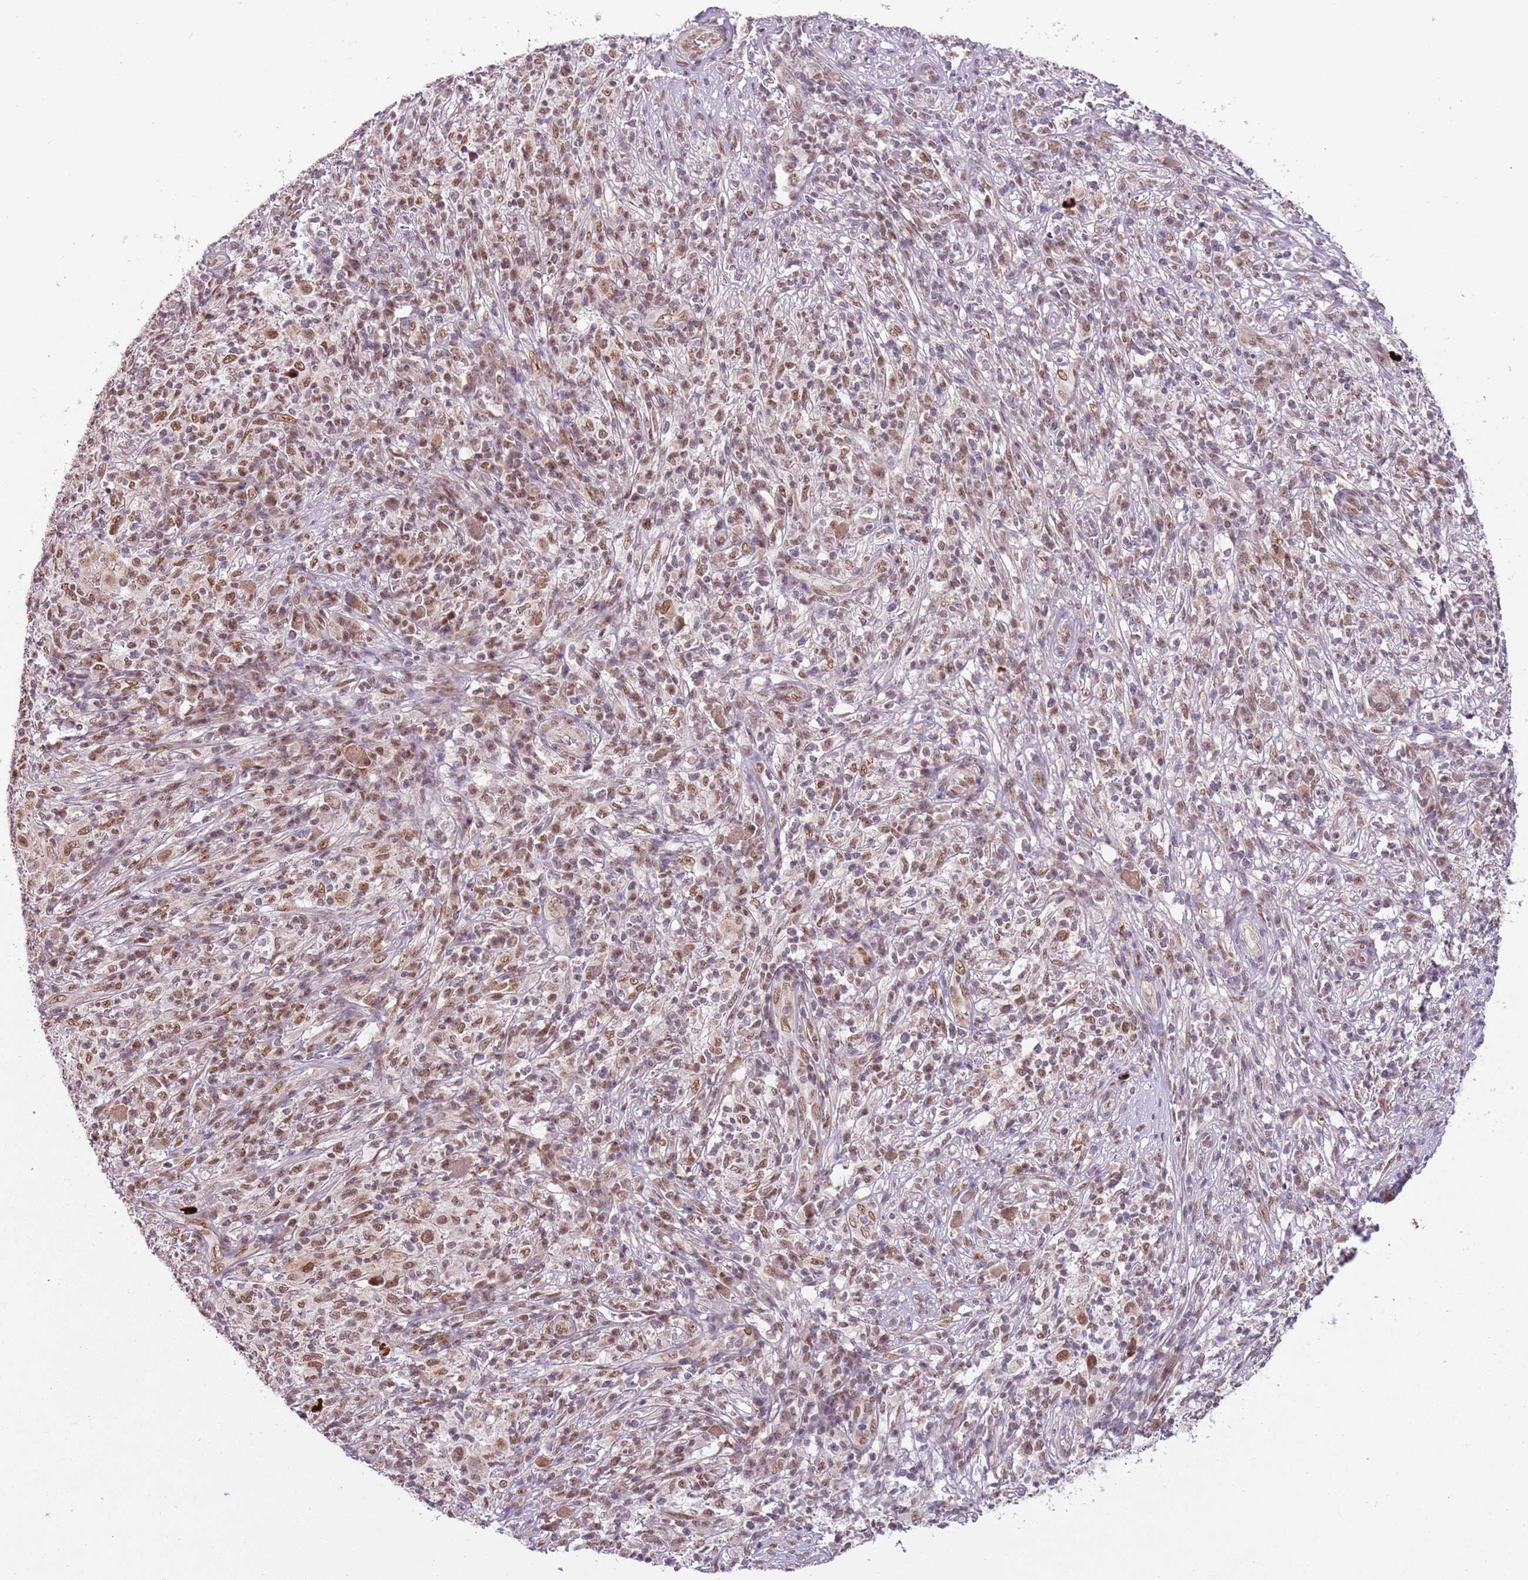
{"staining": {"intensity": "moderate", "quantity": ">75%", "location": "nuclear"}, "tissue": "melanoma", "cell_type": "Tumor cells", "image_type": "cancer", "snomed": [{"axis": "morphology", "description": "Malignant melanoma, NOS"}, {"axis": "topography", "description": "Skin"}], "caption": "Brown immunohistochemical staining in melanoma exhibits moderate nuclear expression in approximately >75% of tumor cells.", "gene": "FAM120AOS", "patient": {"sex": "male", "age": 66}}